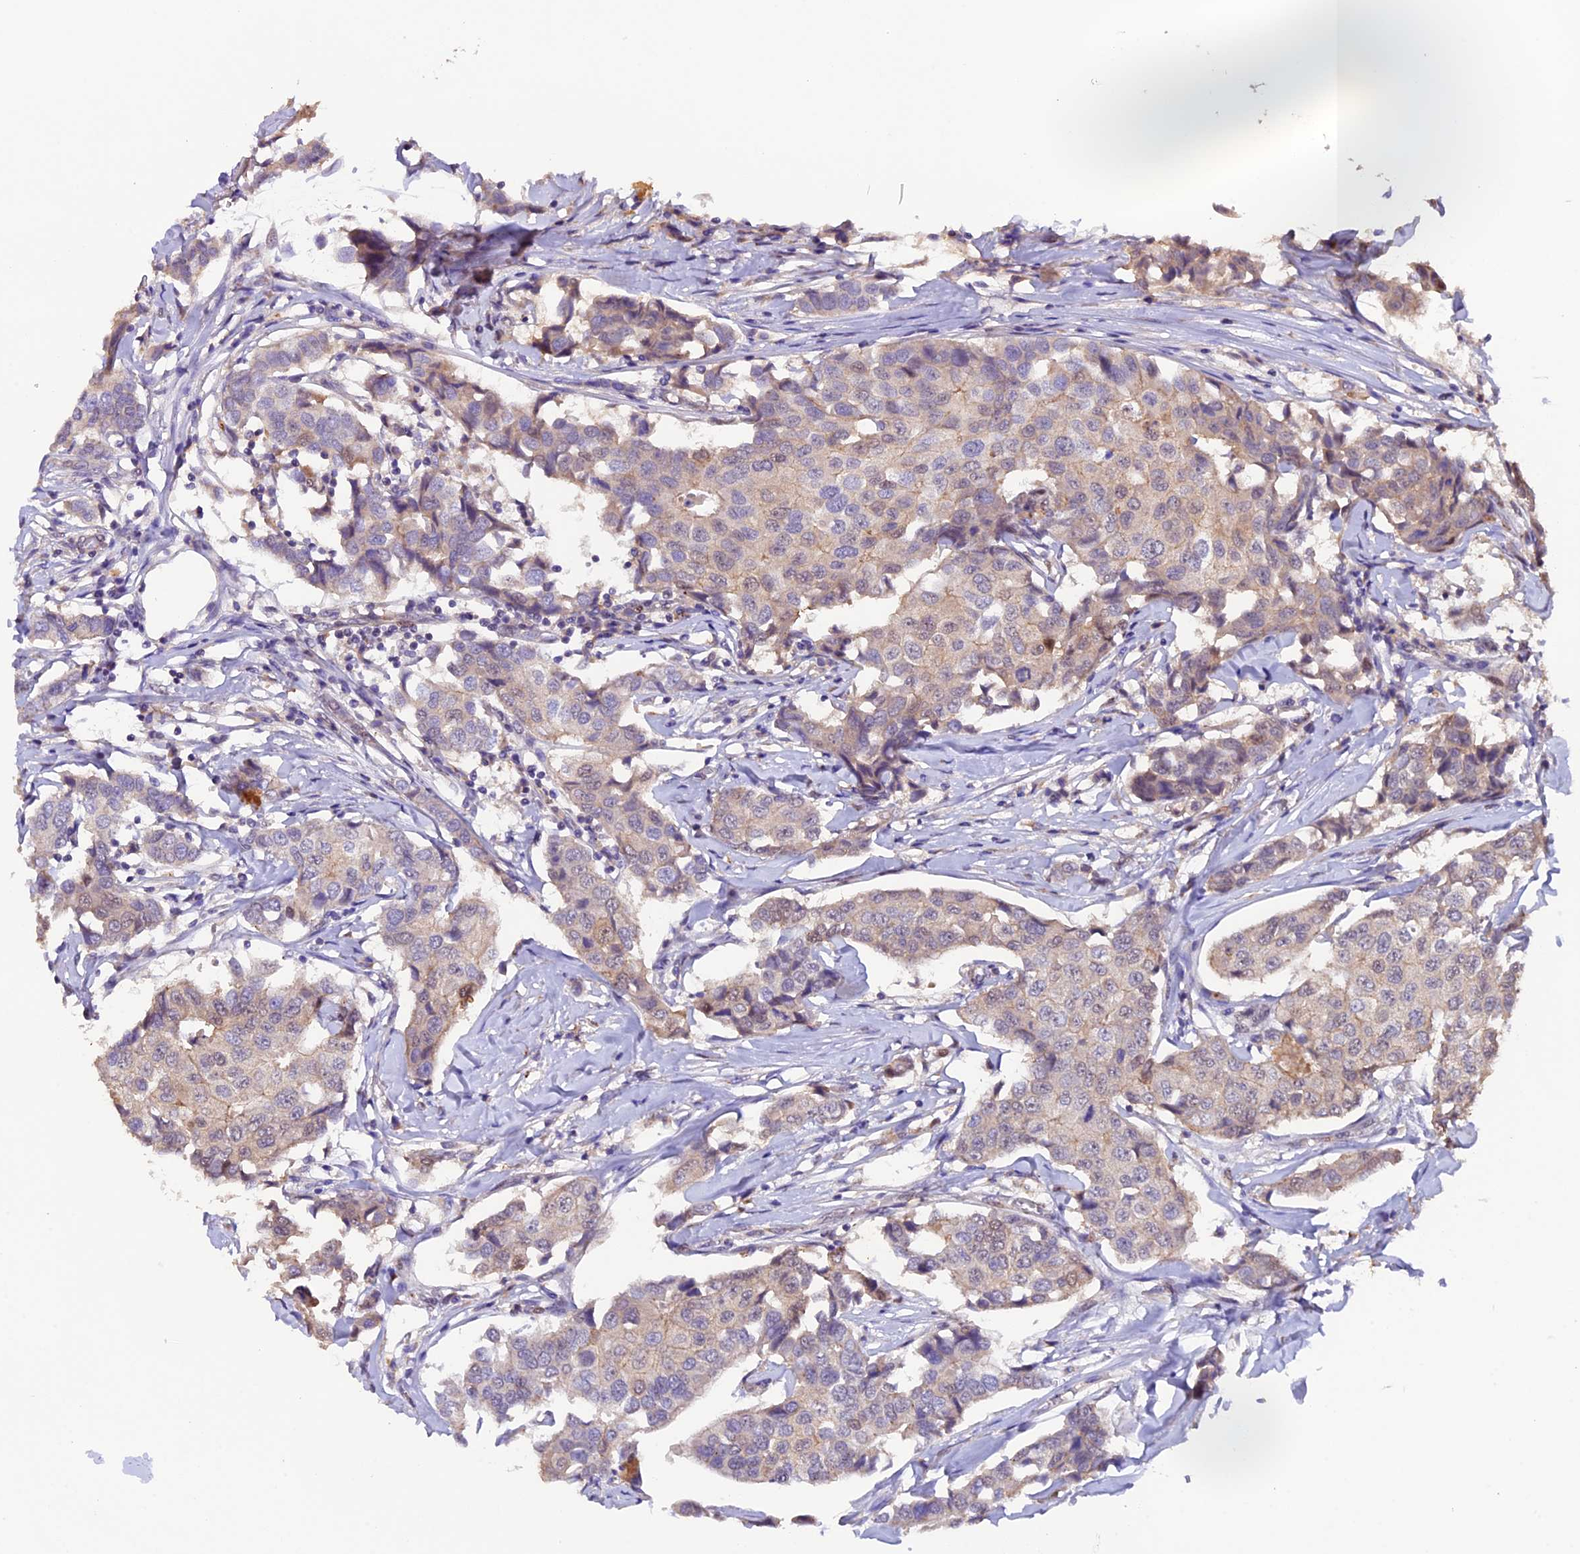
{"staining": {"intensity": "weak", "quantity": "<25%", "location": "cytoplasmic/membranous"}, "tissue": "breast cancer", "cell_type": "Tumor cells", "image_type": "cancer", "snomed": [{"axis": "morphology", "description": "Duct carcinoma"}, {"axis": "topography", "description": "Breast"}], "caption": "A histopathology image of breast cancer stained for a protein shows no brown staining in tumor cells.", "gene": "NCK2", "patient": {"sex": "female", "age": 80}}